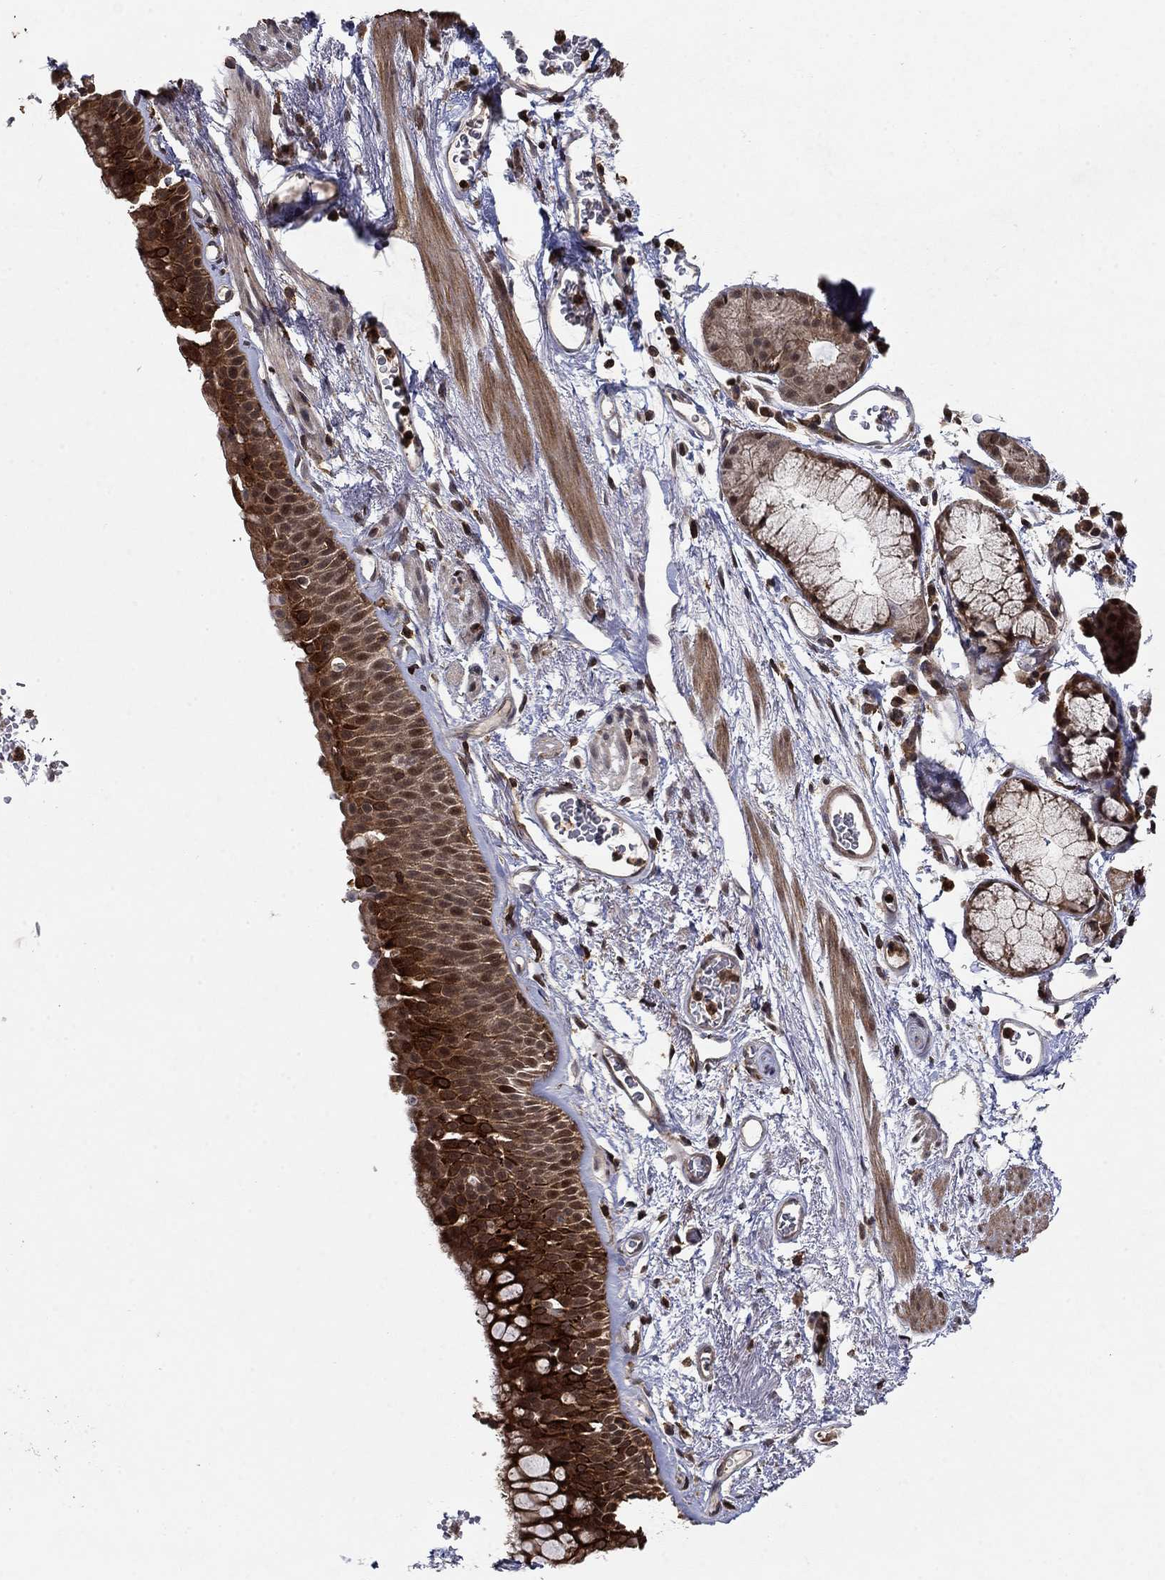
{"staining": {"intensity": "strong", "quantity": ">75%", "location": "cytoplasmic/membranous"}, "tissue": "bronchus", "cell_type": "Respiratory epithelial cells", "image_type": "normal", "snomed": [{"axis": "morphology", "description": "Normal tissue, NOS"}, {"axis": "topography", "description": "Bronchus"}, {"axis": "topography", "description": "Lung"}], "caption": "IHC (DAB) staining of benign human bronchus exhibits strong cytoplasmic/membranous protein positivity in approximately >75% of respiratory epithelial cells. (brown staining indicates protein expression, while blue staining denotes nuclei).", "gene": "CCDC66", "patient": {"sex": "female", "age": 57}}